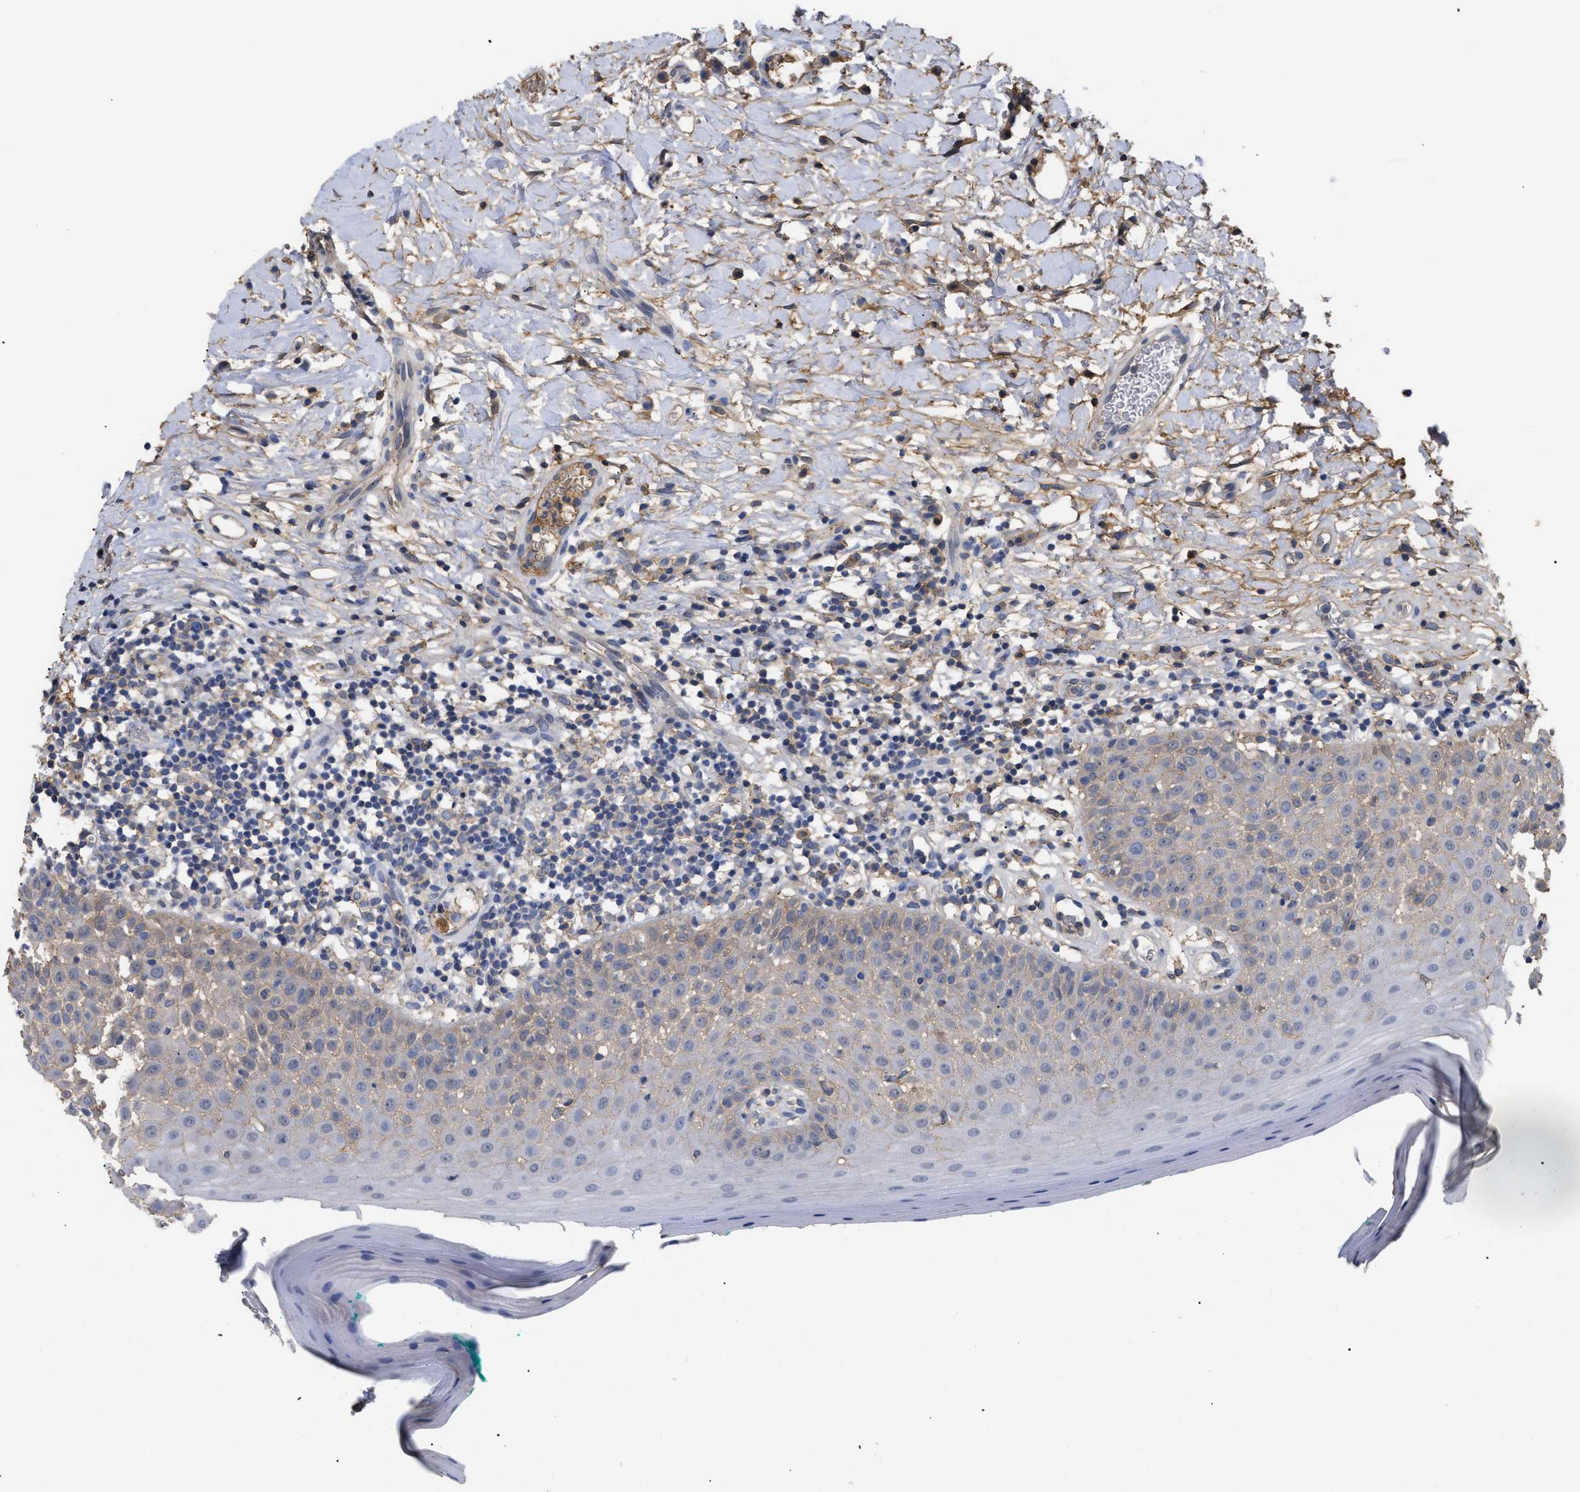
{"staining": {"intensity": "moderate", "quantity": "<25%", "location": "cytoplasmic/membranous"}, "tissue": "oral mucosa", "cell_type": "Squamous epithelial cells", "image_type": "normal", "snomed": [{"axis": "morphology", "description": "Normal tissue, NOS"}, {"axis": "topography", "description": "Skeletal muscle"}, {"axis": "topography", "description": "Oral tissue"}], "caption": "Immunohistochemical staining of benign human oral mucosa shows moderate cytoplasmic/membranous protein staining in about <25% of squamous epithelial cells.", "gene": "ANXA4", "patient": {"sex": "male", "age": 58}}